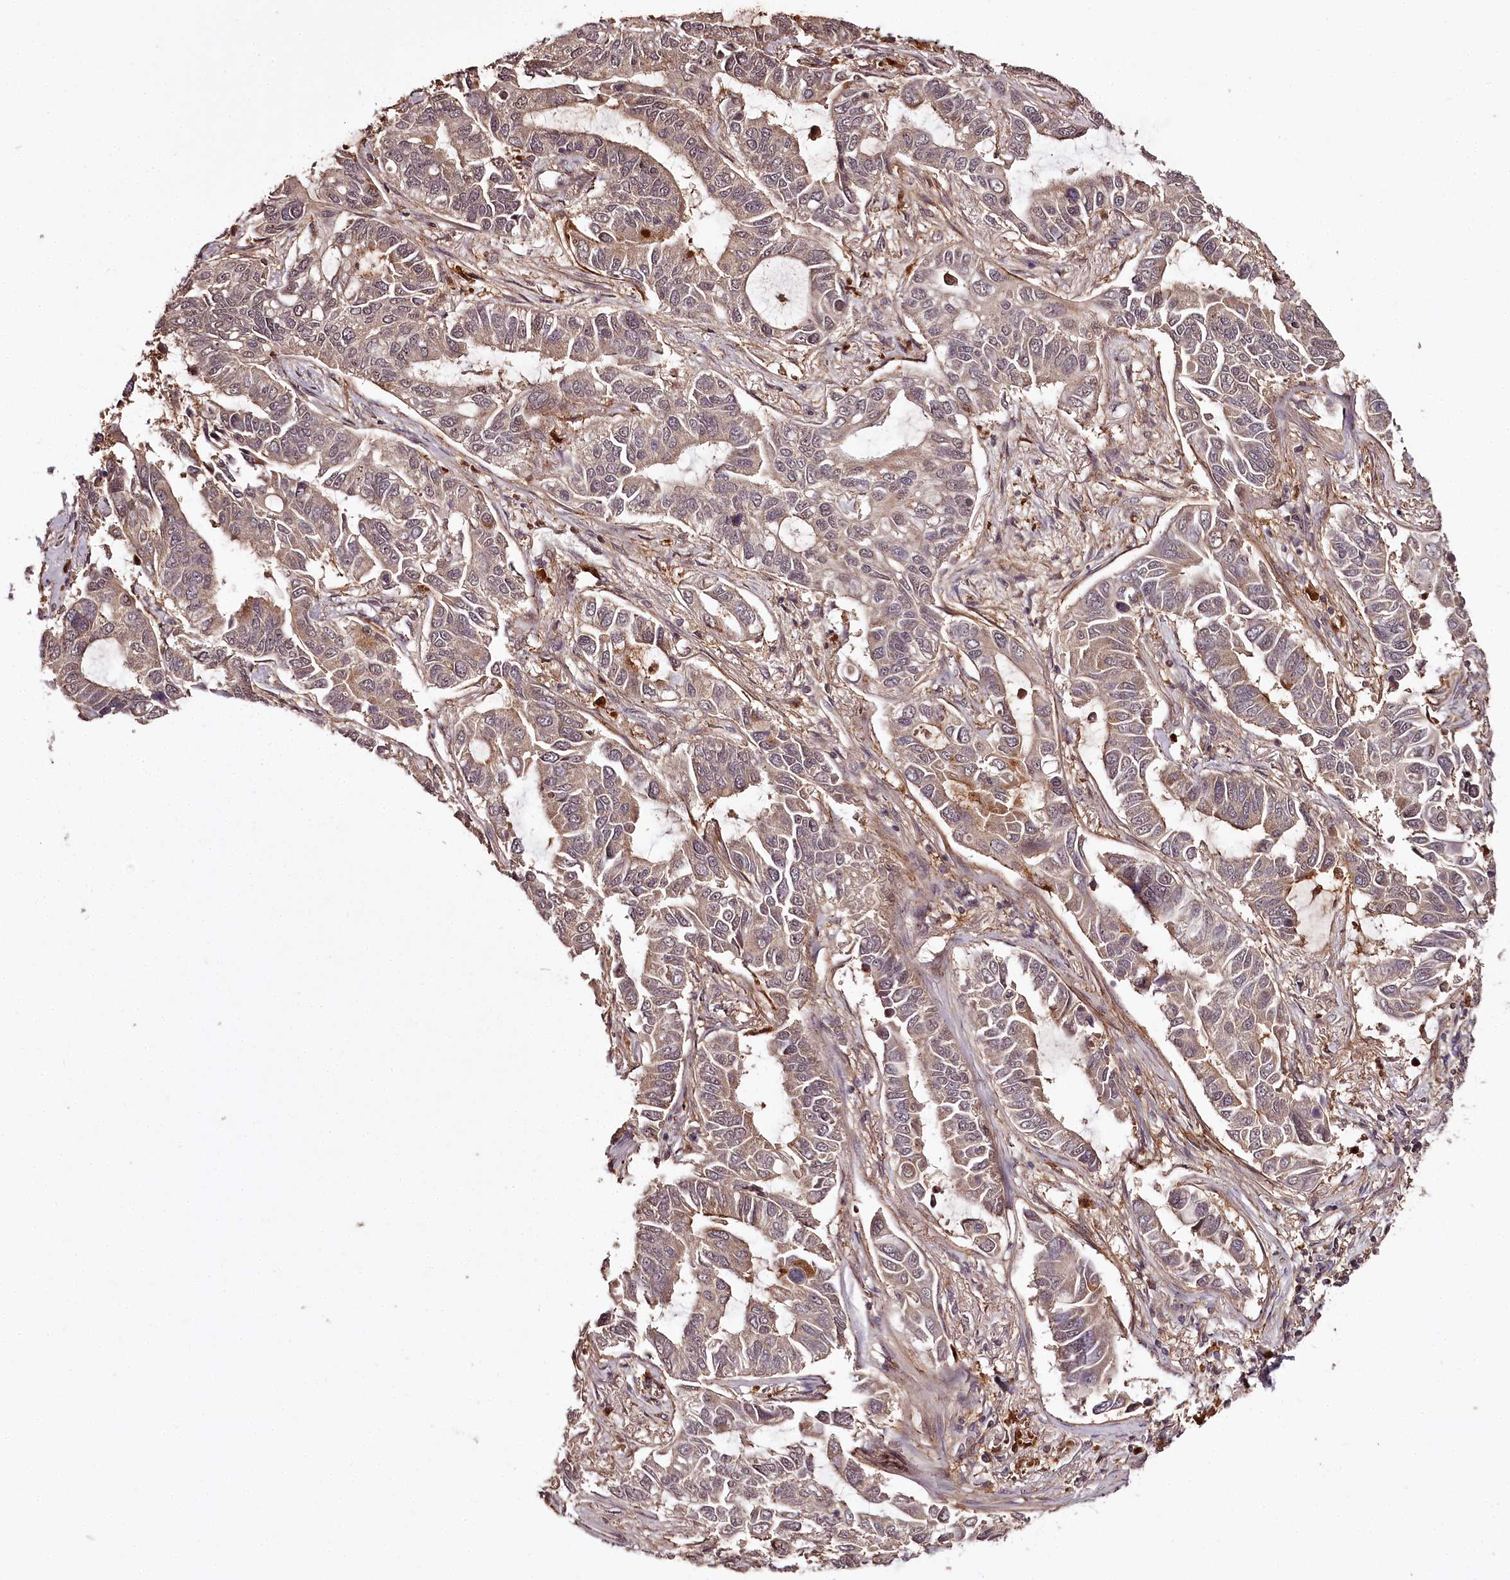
{"staining": {"intensity": "weak", "quantity": "25%-75%", "location": "cytoplasmic/membranous"}, "tissue": "lung cancer", "cell_type": "Tumor cells", "image_type": "cancer", "snomed": [{"axis": "morphology", "description": "Adenocarcinoma, NOS"}, {"axis": "topography", "description": "Lung"}], "caption": "Lung cancer (adenocarcinoma) stained with a brown dye exhibits weak cytoplasmic/membranous positive expression in approximately 25%-75% of tumor cells.", "gene": "TTC12", "patient": {"sex": "male", "age": 64}}